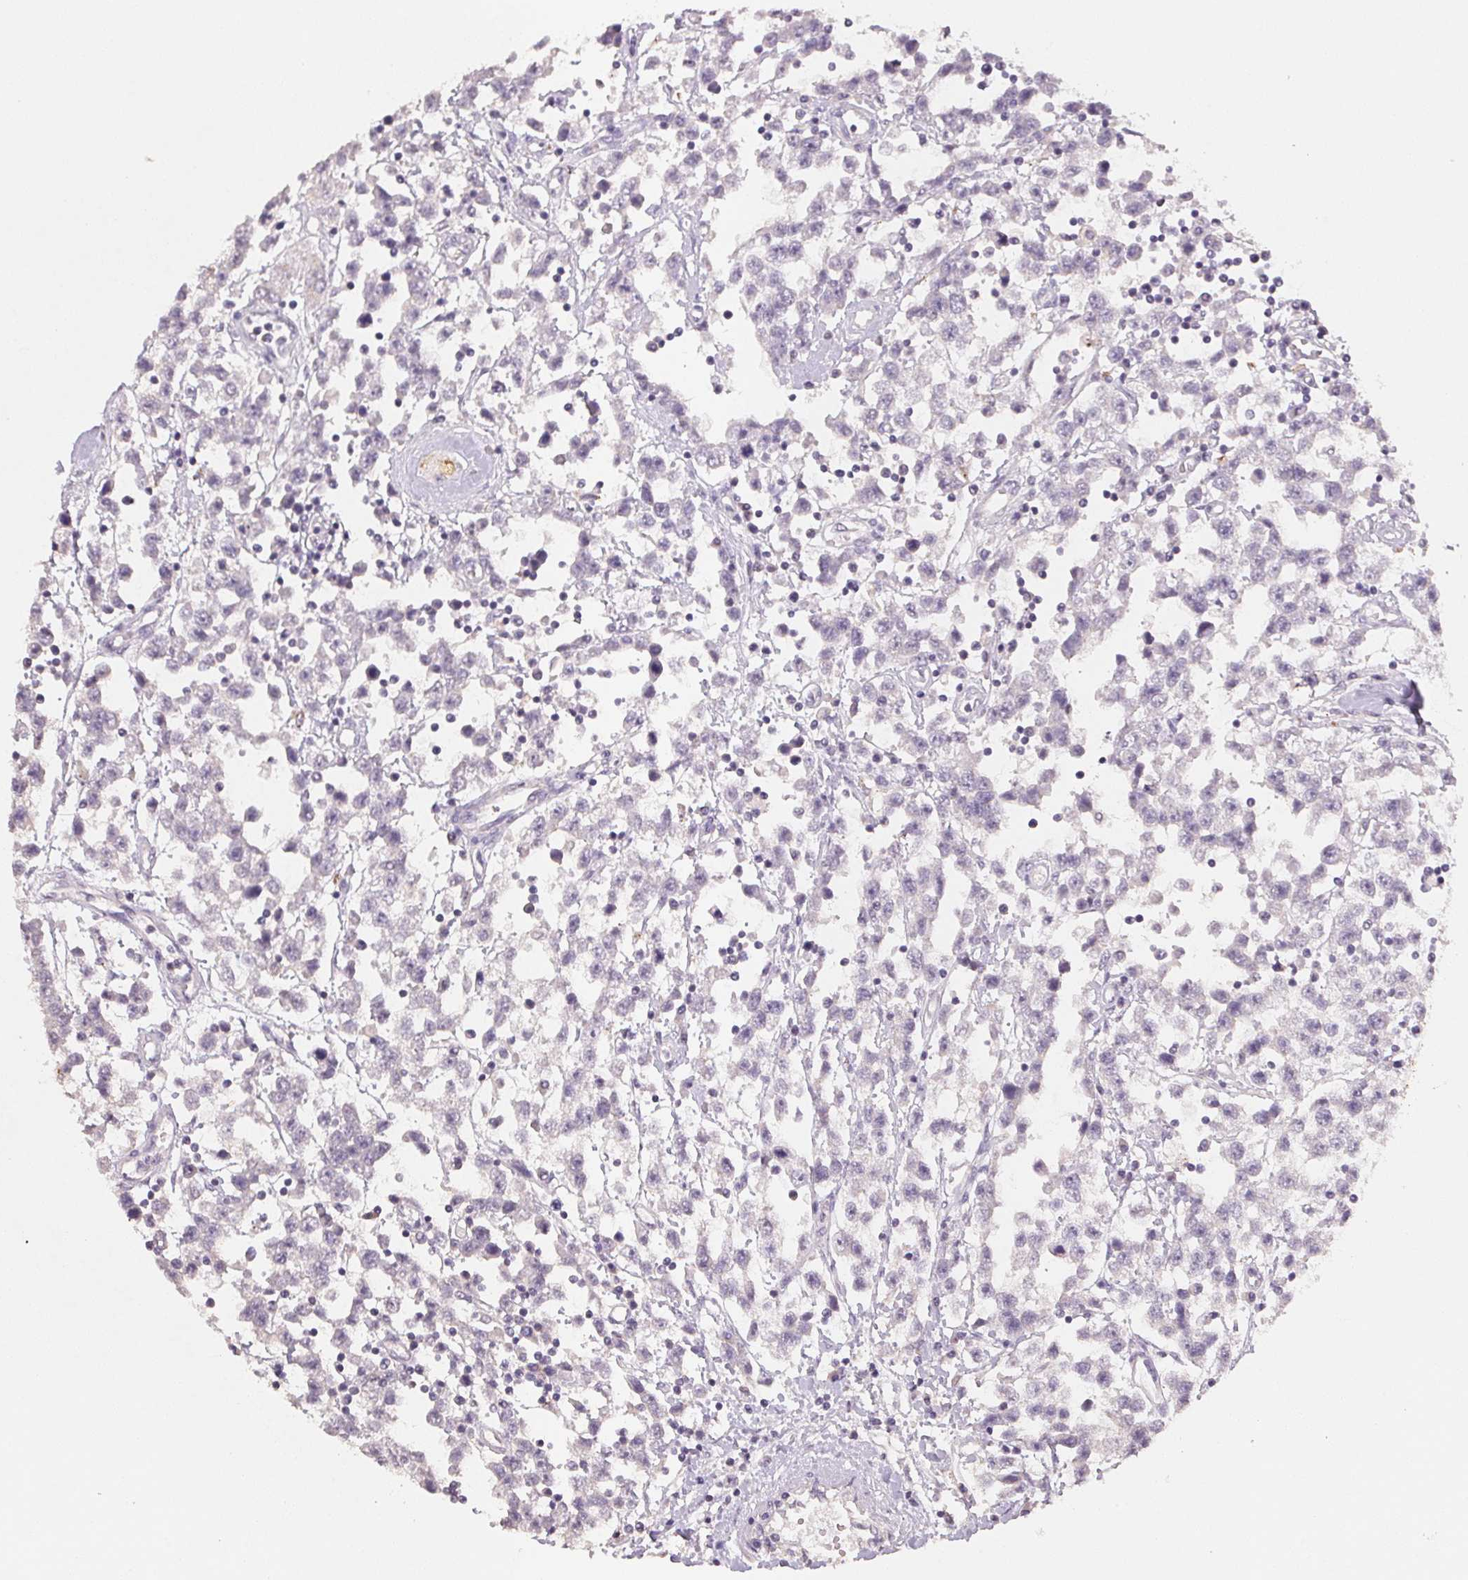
{"staining": {"intensity": "negative", "quantity": "none", "location": "none"}, "tissue": "testis cancer", "cell_type": "Tumor cells", "image_type": "cancer", "snomed": [{"axis": "morphology", "description": "Seminoma, NOS"}, {"axis": "topography", "description": "Testis"}], "caption": "DAB (3,3'-diaminobenzidine) immunohistochemical staining of human testis cancer (seminoma) displays no significant positivity in tumor cells.", "gene": "CXCL5", "patient": {"sex": "male", "age": 34}}